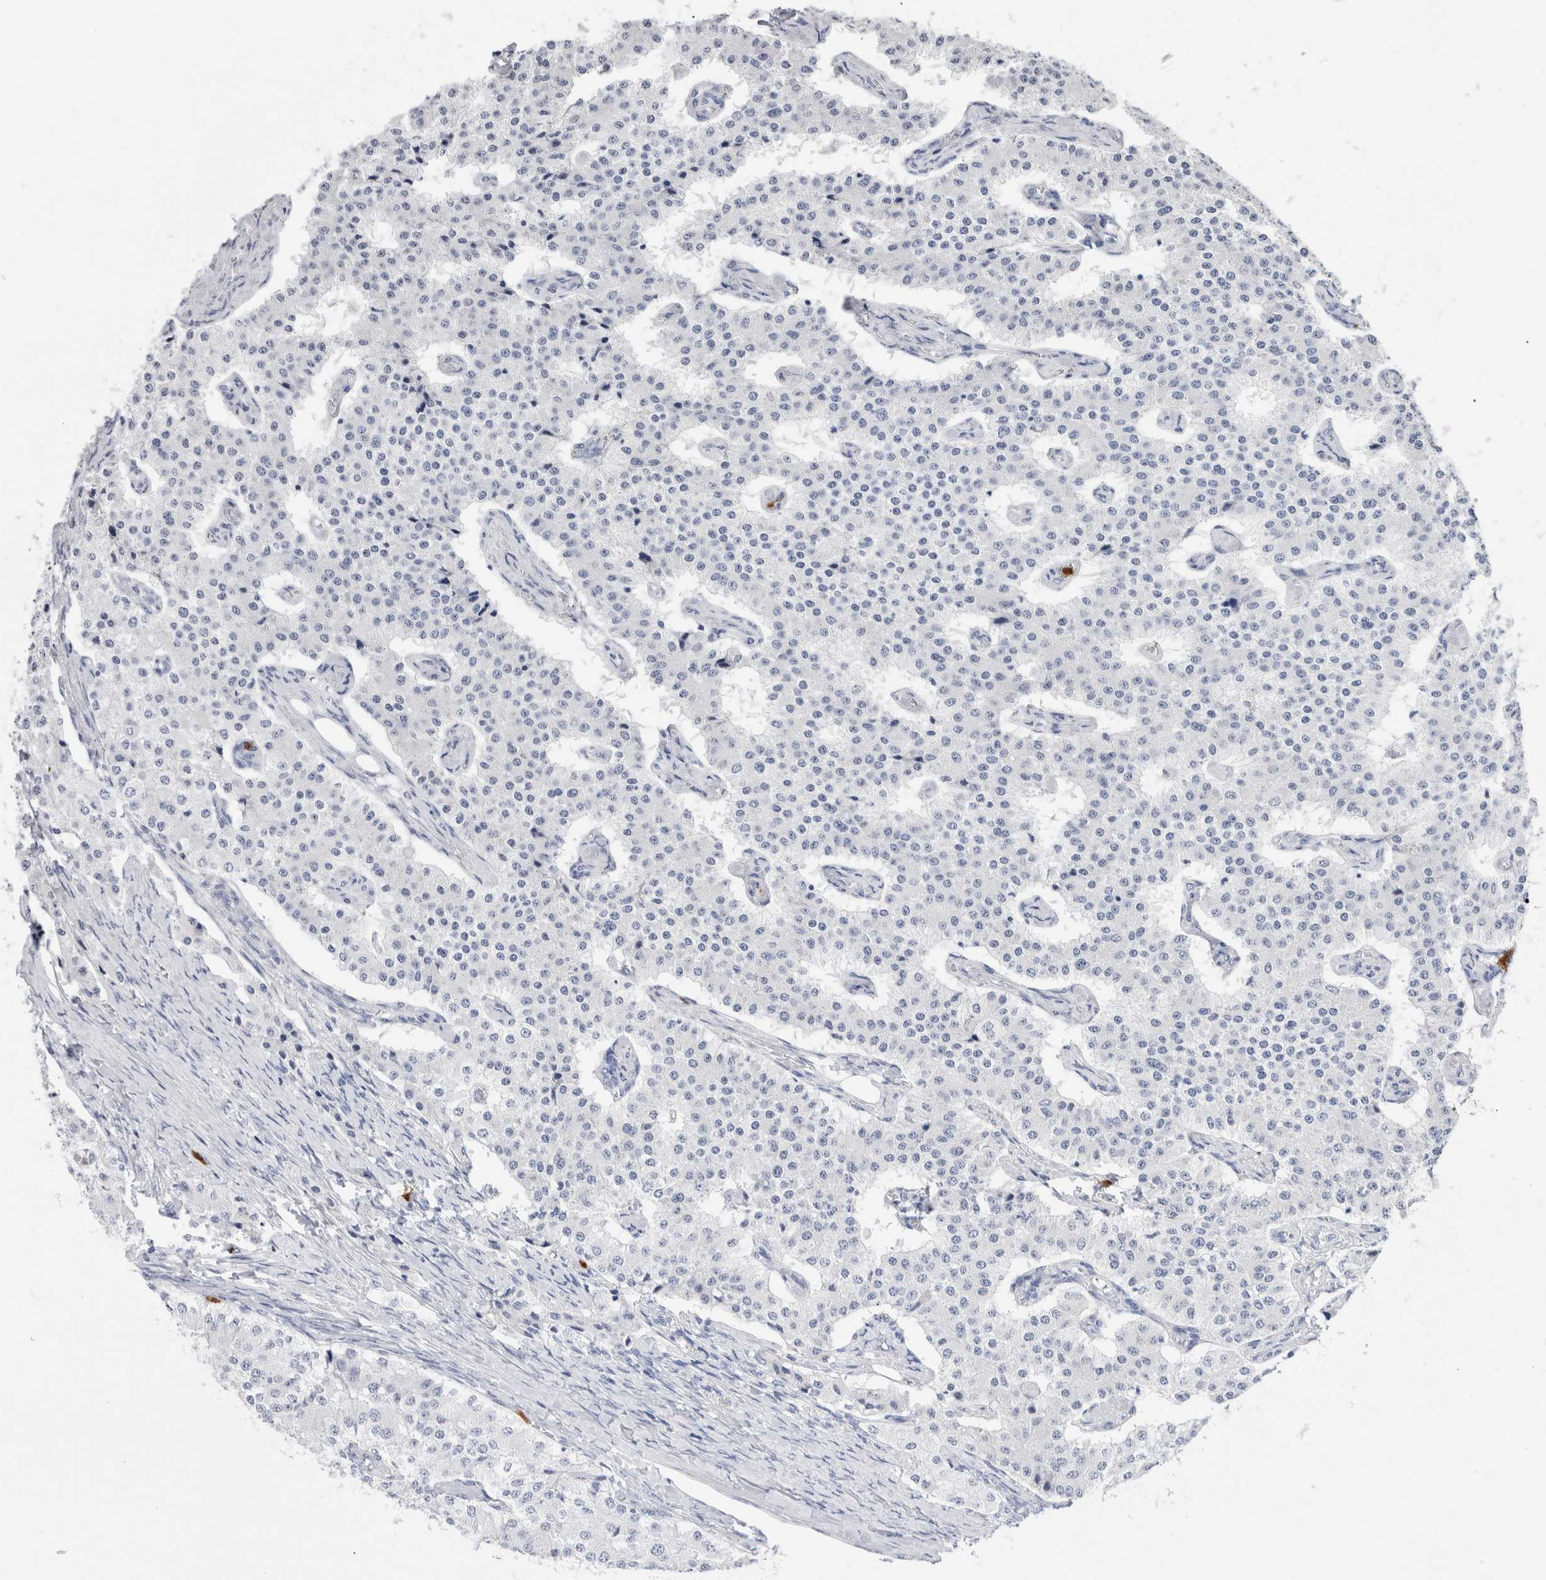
{"staining": {"intensity": "negative", "quantity": "none", "location": "none"}, "tissue": "carcinoid", "cell_type": "Tumor cells", "image_type": "cancer", "snomed": [{"axis": "morphology", "description": "Carcinoid, malignant, NOS"}, {"axis": "topography", "description": "Colon"}], "caption": "Tumor cells are negative for brown protein staining in carcinoid.", "gene": "SLC10A5", "patient": {"sex": "female", "age": 52}}